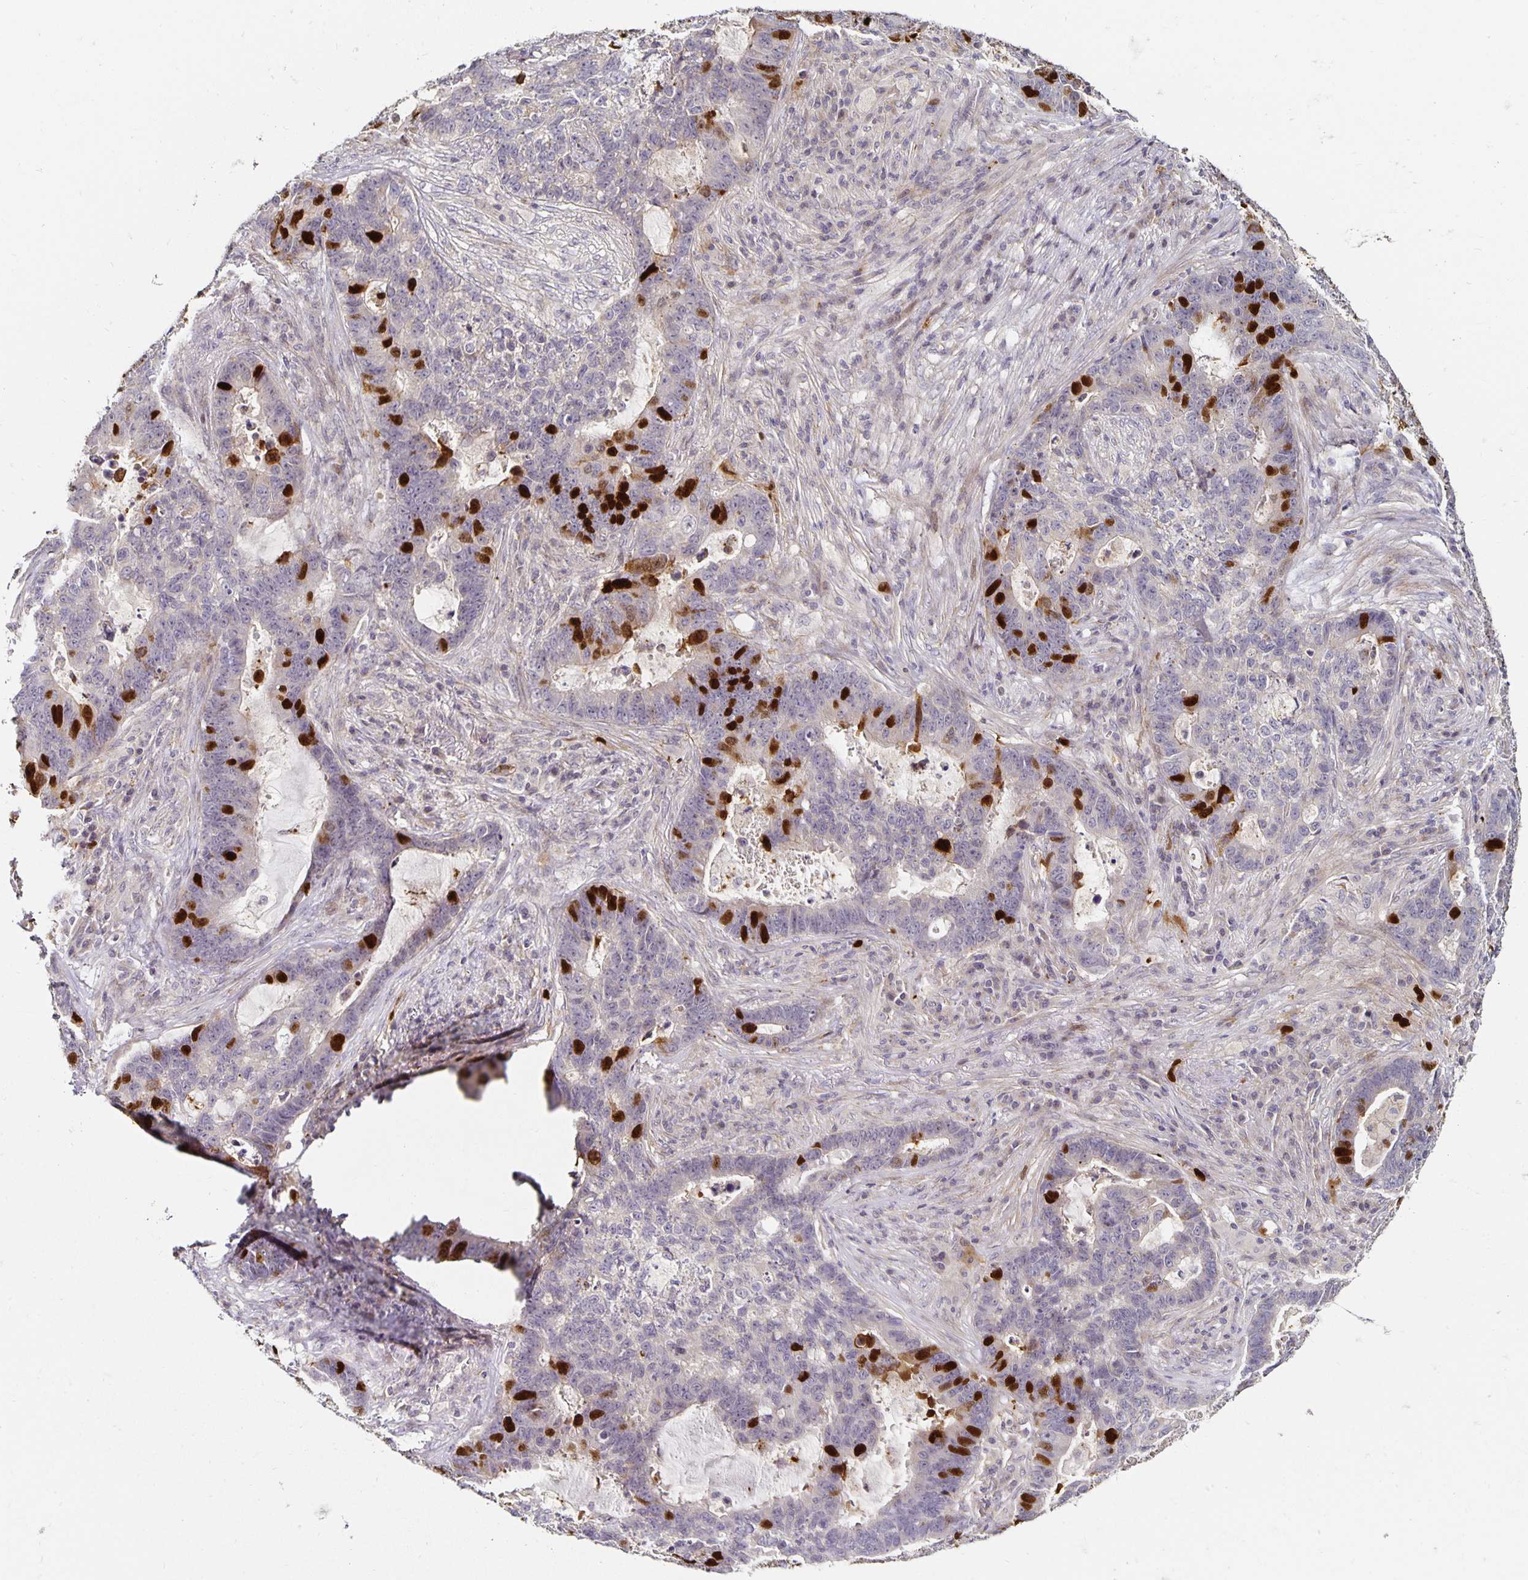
{"staining": {"intensity": "strong", "quantity": "<25%", "location": "nuclear"}, "tissue": "lung cancer", "cell_type": "Tumor cells", "image_type": "cancer", "snomed": [{"axis": "morphology", "description": "Aneuploidy"}, {"axis": "morphology", "description": "Adenocarcinoma, NOS"}, {"axis": "morphology", "description": "Adenocarcinoma primary or metastatic"}, {"axis": "topography", "description": "Lung"}], "caption": "A histopathology image of human adenocarcinoma (lung) stained for a protein demonstrates strong nuclear brown staining in tumor cells. Immunohistochemistry (ihc) stains the protein of interest in brown and the nuclei are stained blue.", "gene": "ANLN", "patient": {"sex": "female", "age": 75}}